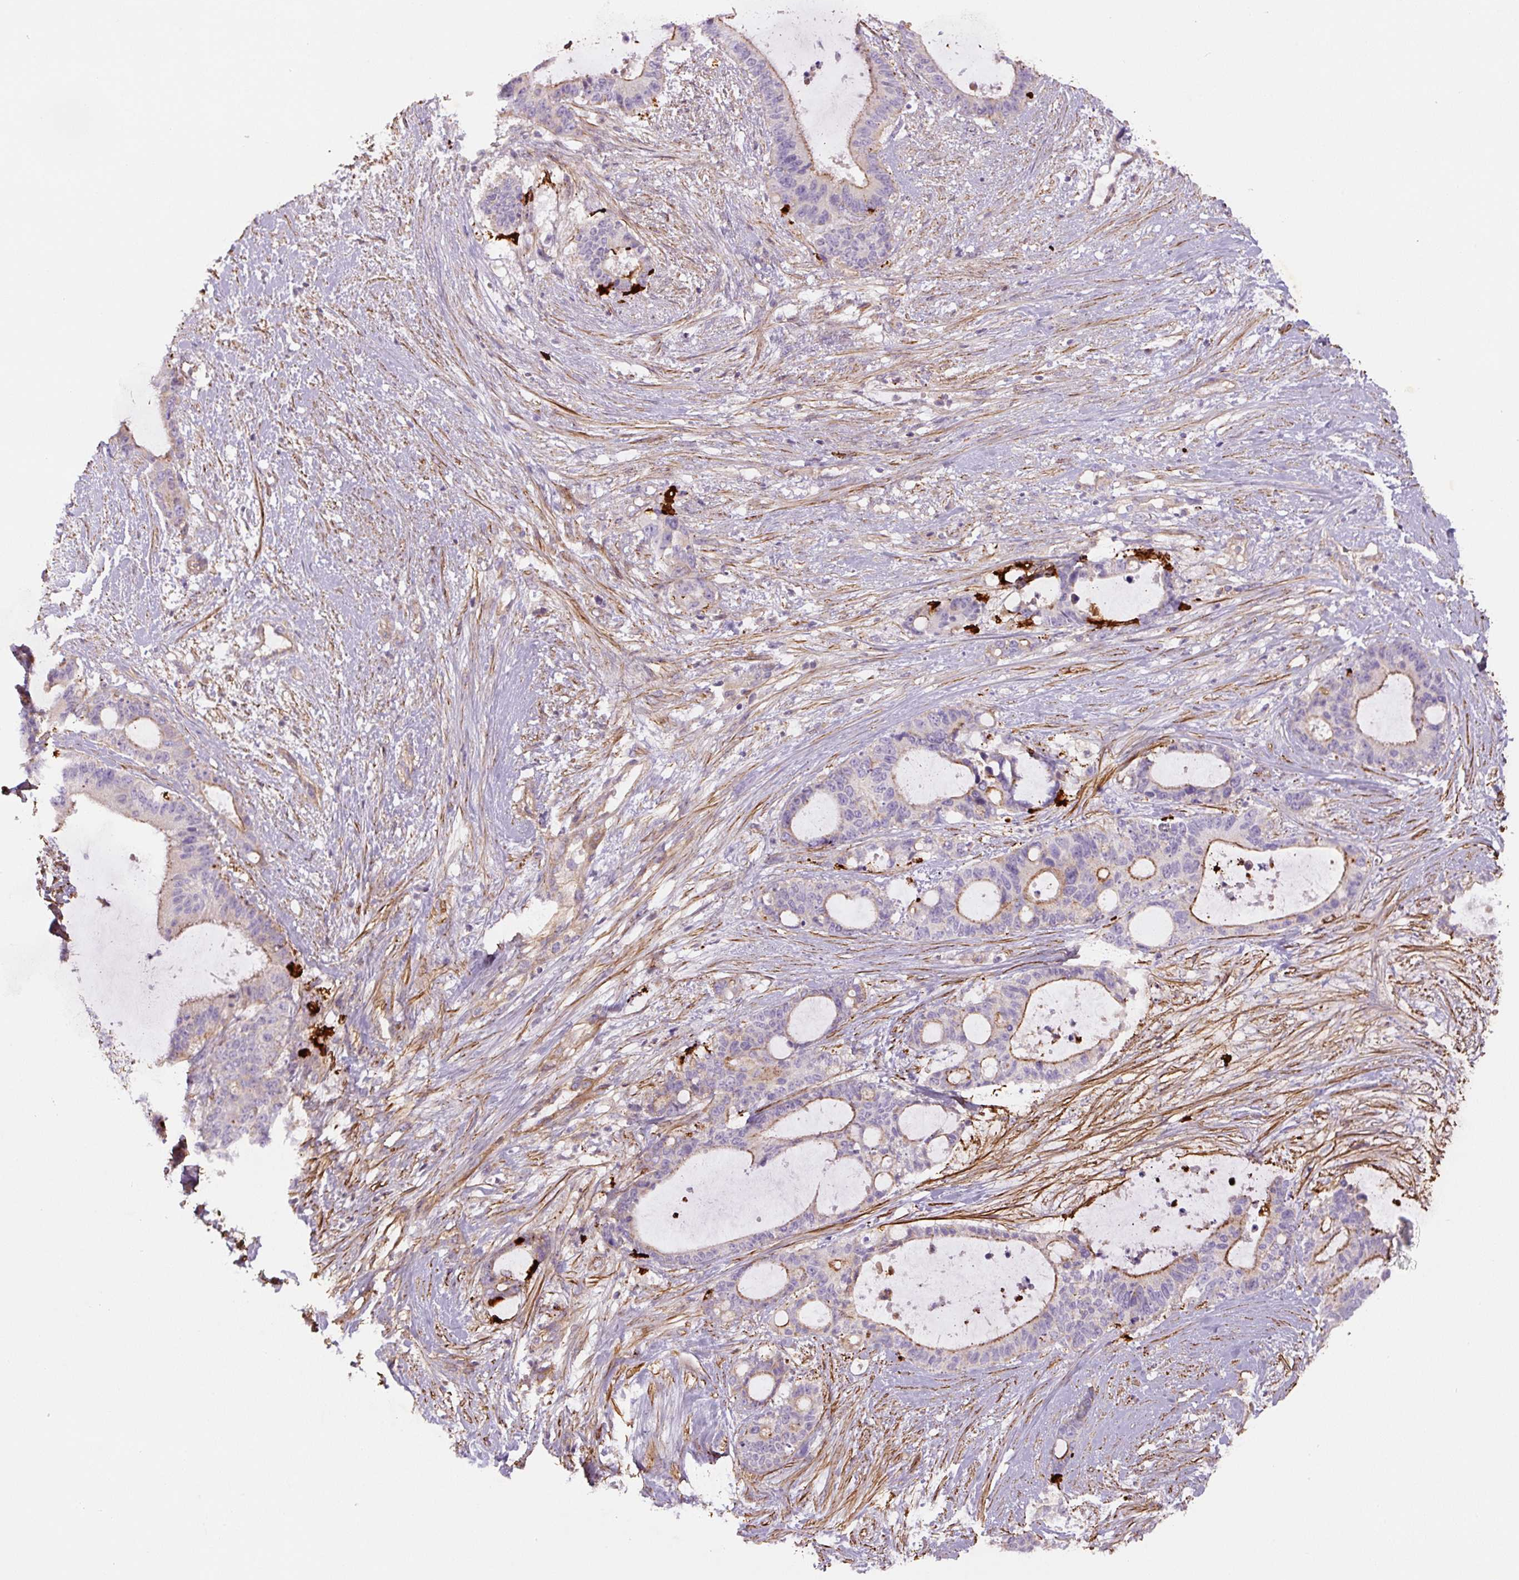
{"staining": {"intensity": "moderate", "quantity": "<25%", "location": "cytoplasmic/membranous"}, "tissue": "liver cancer", "cell_type": "Tumor cells", "image_type": "cancer", "snomed": [{"axis": "morphology", "description": "Normal tissue, NOS"}, {"axis": "morphology", "description": "Cholangiocarcinoma"}, {"axis": "topography", "description": "Liver"}, {"axis": "topography", "description": "Peripheral nerve tissue"}], "caption": "Human liver cancer stained with a protein marker demonstrates moderate staining in tumor cells.", "gene": "CCNI2", "patient": {"sex": "female", "age": 73}}